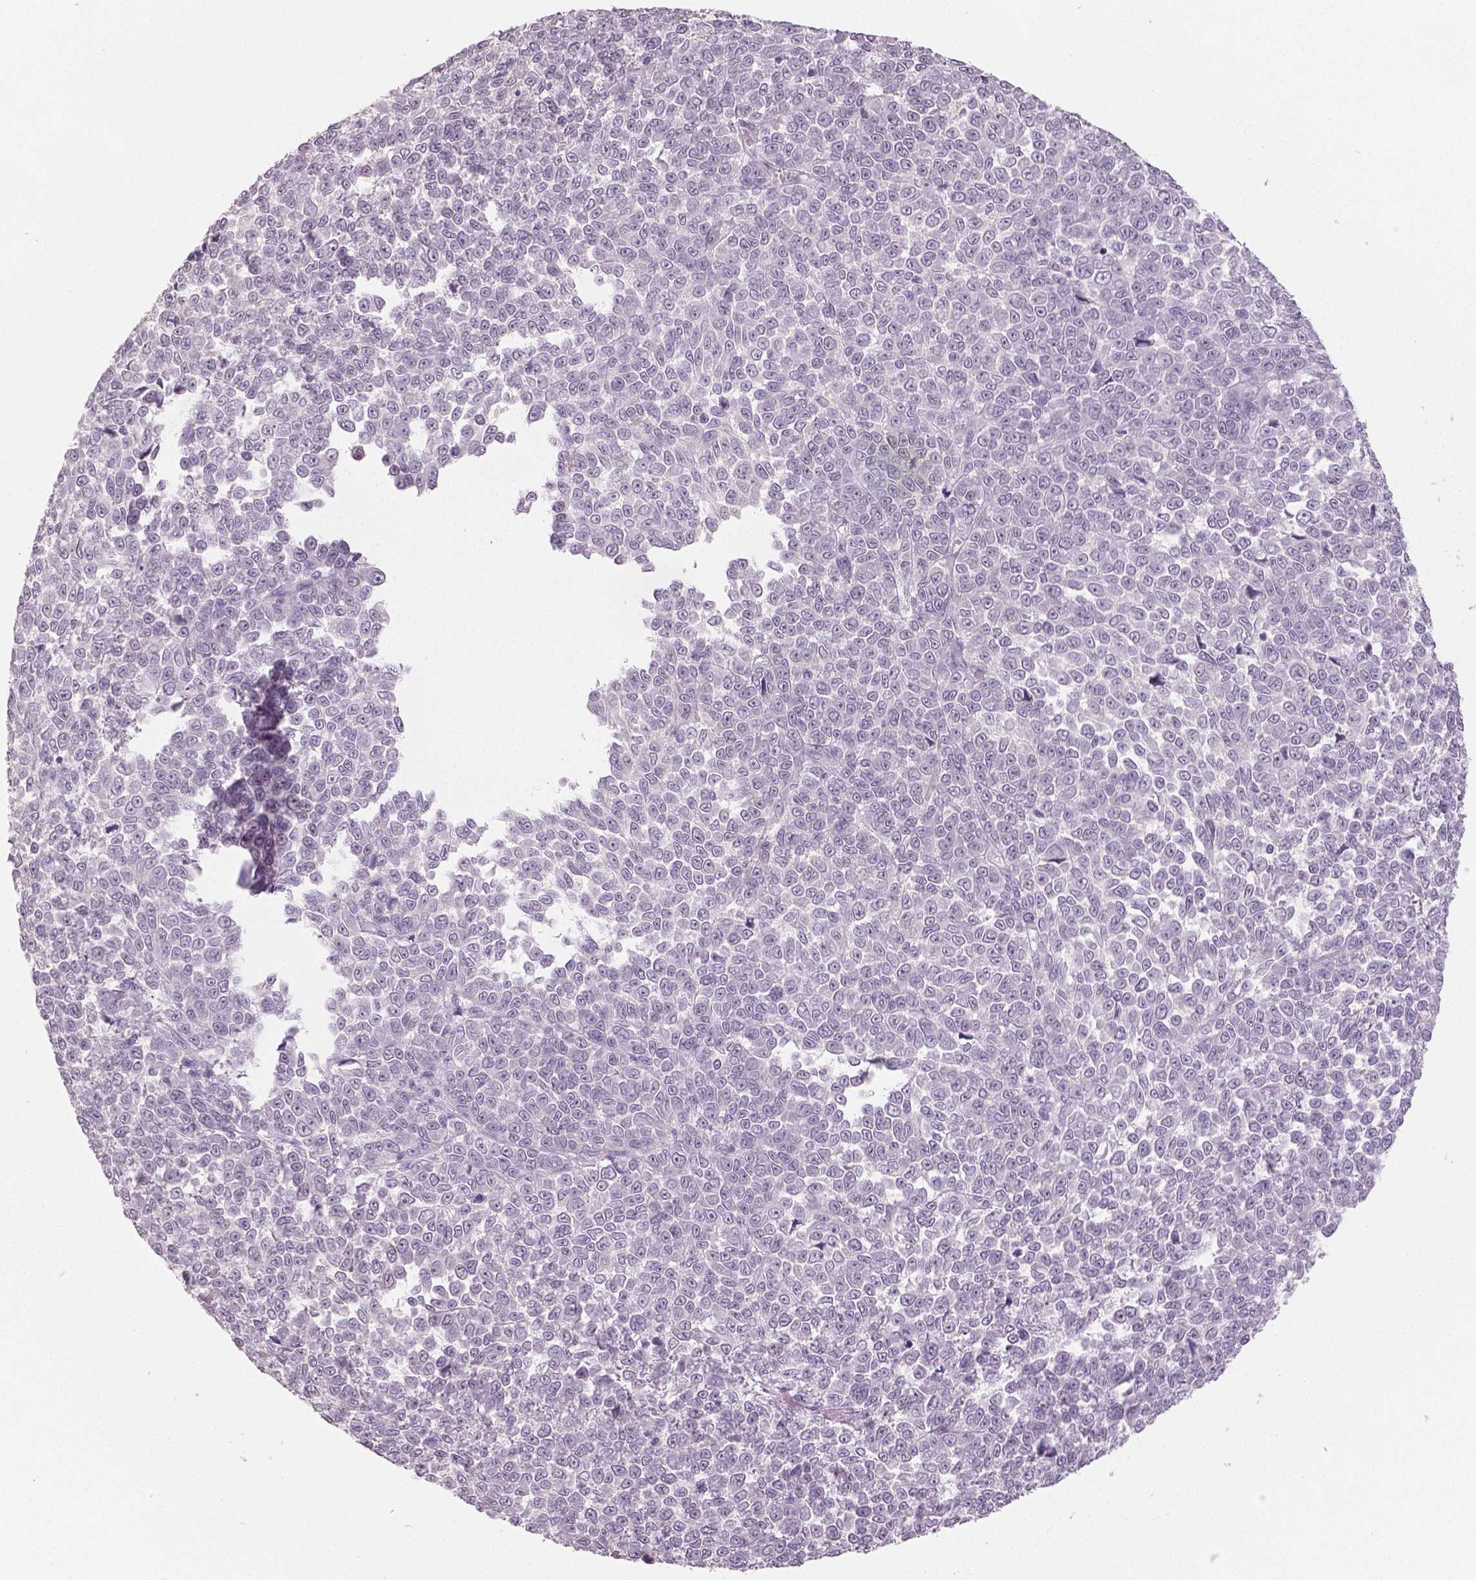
{"staining": {"intensity": "negative", "quantity": "none", "location": "none"}, "tissue": "melanoma", "cell_type": "Tumor cells", "image_type": "cancer", "snomed": [{"axis": "morphology", "description": "Malignant melanoma, NOS"}, {"axis": "topography", "description": "Skin"}], "caption": "Immunohistochemistry (IHC) of human melanoma displays no positivity in tumor cells.", "gene": "NECAB1", "patient": {"sex": "female", "age": 95}}